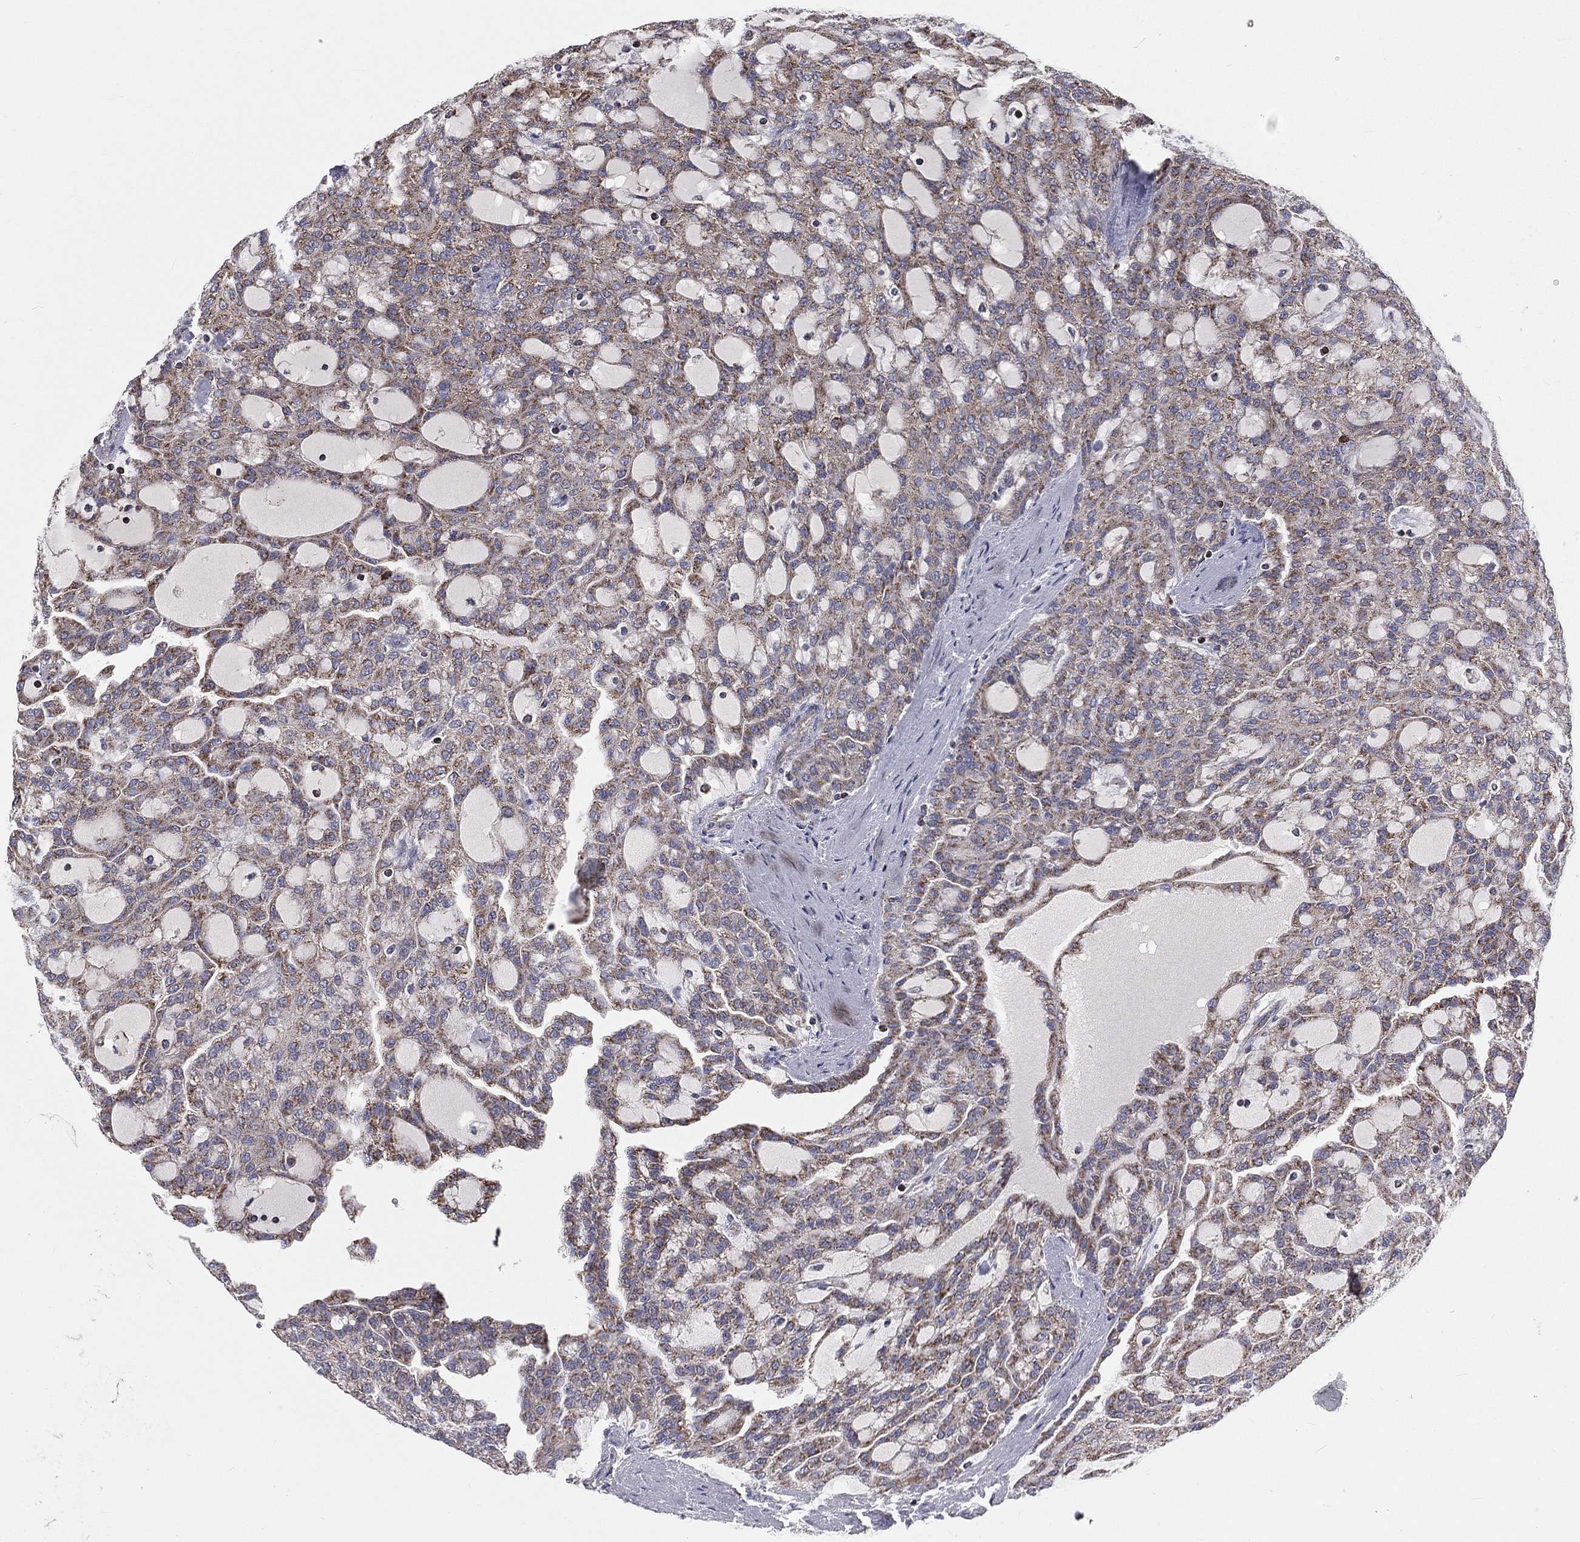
{"staining": {"intensity": "moderate", "quantity": "25%-75%", "location": "cytoplasmic/membranous"}, "tissue": "renal cancer", "cell_type": "Tumor cells", "image_type": "cancer", "snomed": [{"axis": "morphology", "description": "Adenocarcinoma, NOS"}, {"axis": "topography", "description": "Kidney"}], "caption": "An image of adenocarcinoma (renal) stained for a protein exhibits moderate cytoplasmic/membranous brown staining in tumor cells.", "gene": "GPD1", "patient": {"sex": "male", "age": 63}}